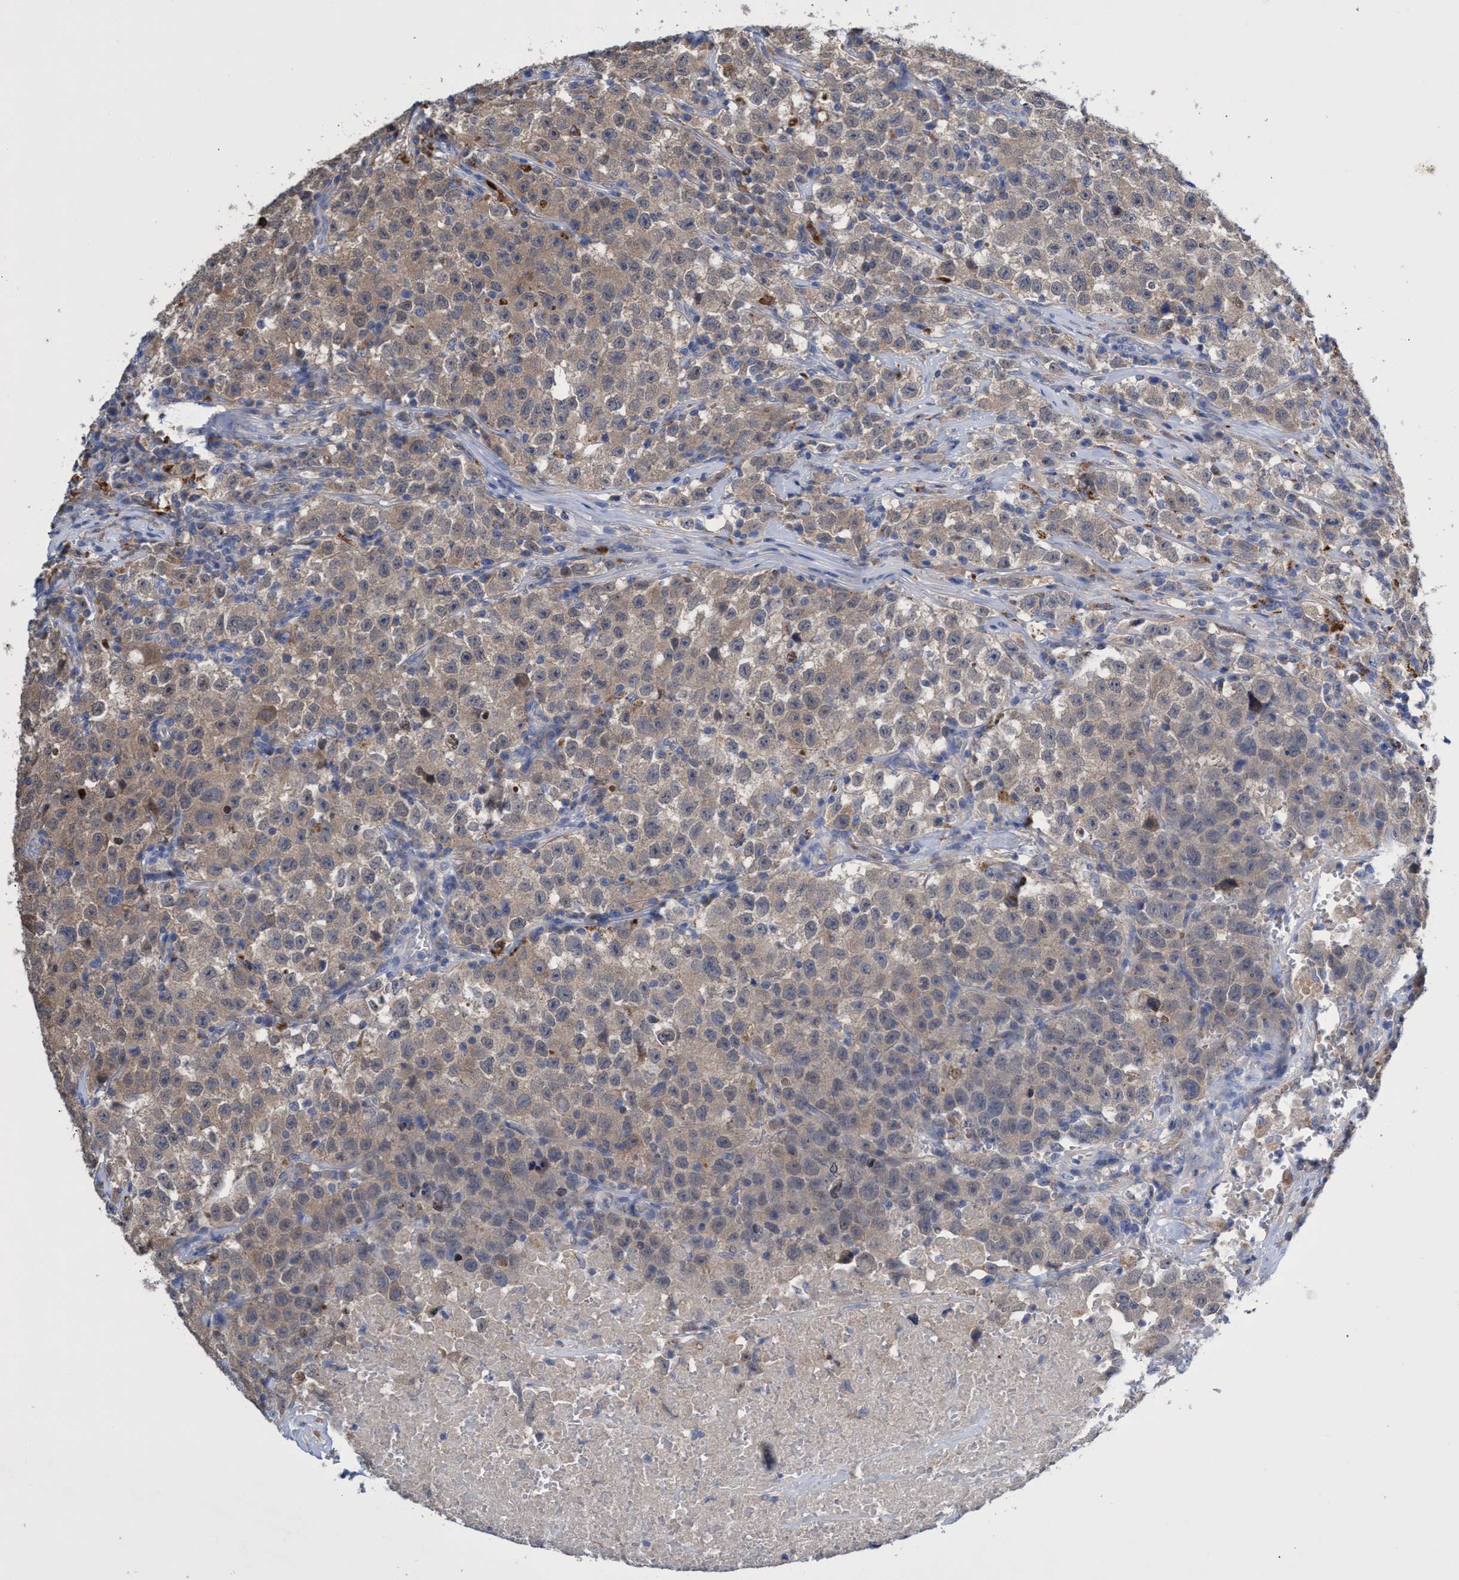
{"staining": {"intensity": "weak", "quantity": ">75%", "location": "cytoplasmic/membranous"}, "tissue": "testis cancer", "cell_type": "Tumor cells", "image_type": "cancer", "snomed": [{"axis": "morphology", "description": "Seminoma, NOS"}, {"axis": "topography", "description": "Testis"}], "caption": "Protein staining by IHC displays weak cytoplasmic/membranous expression in approximately >75% of tumor cells in testis seminoma.", "gene": "SVEP1", "patient": {"sex": "male", "age": 22}}